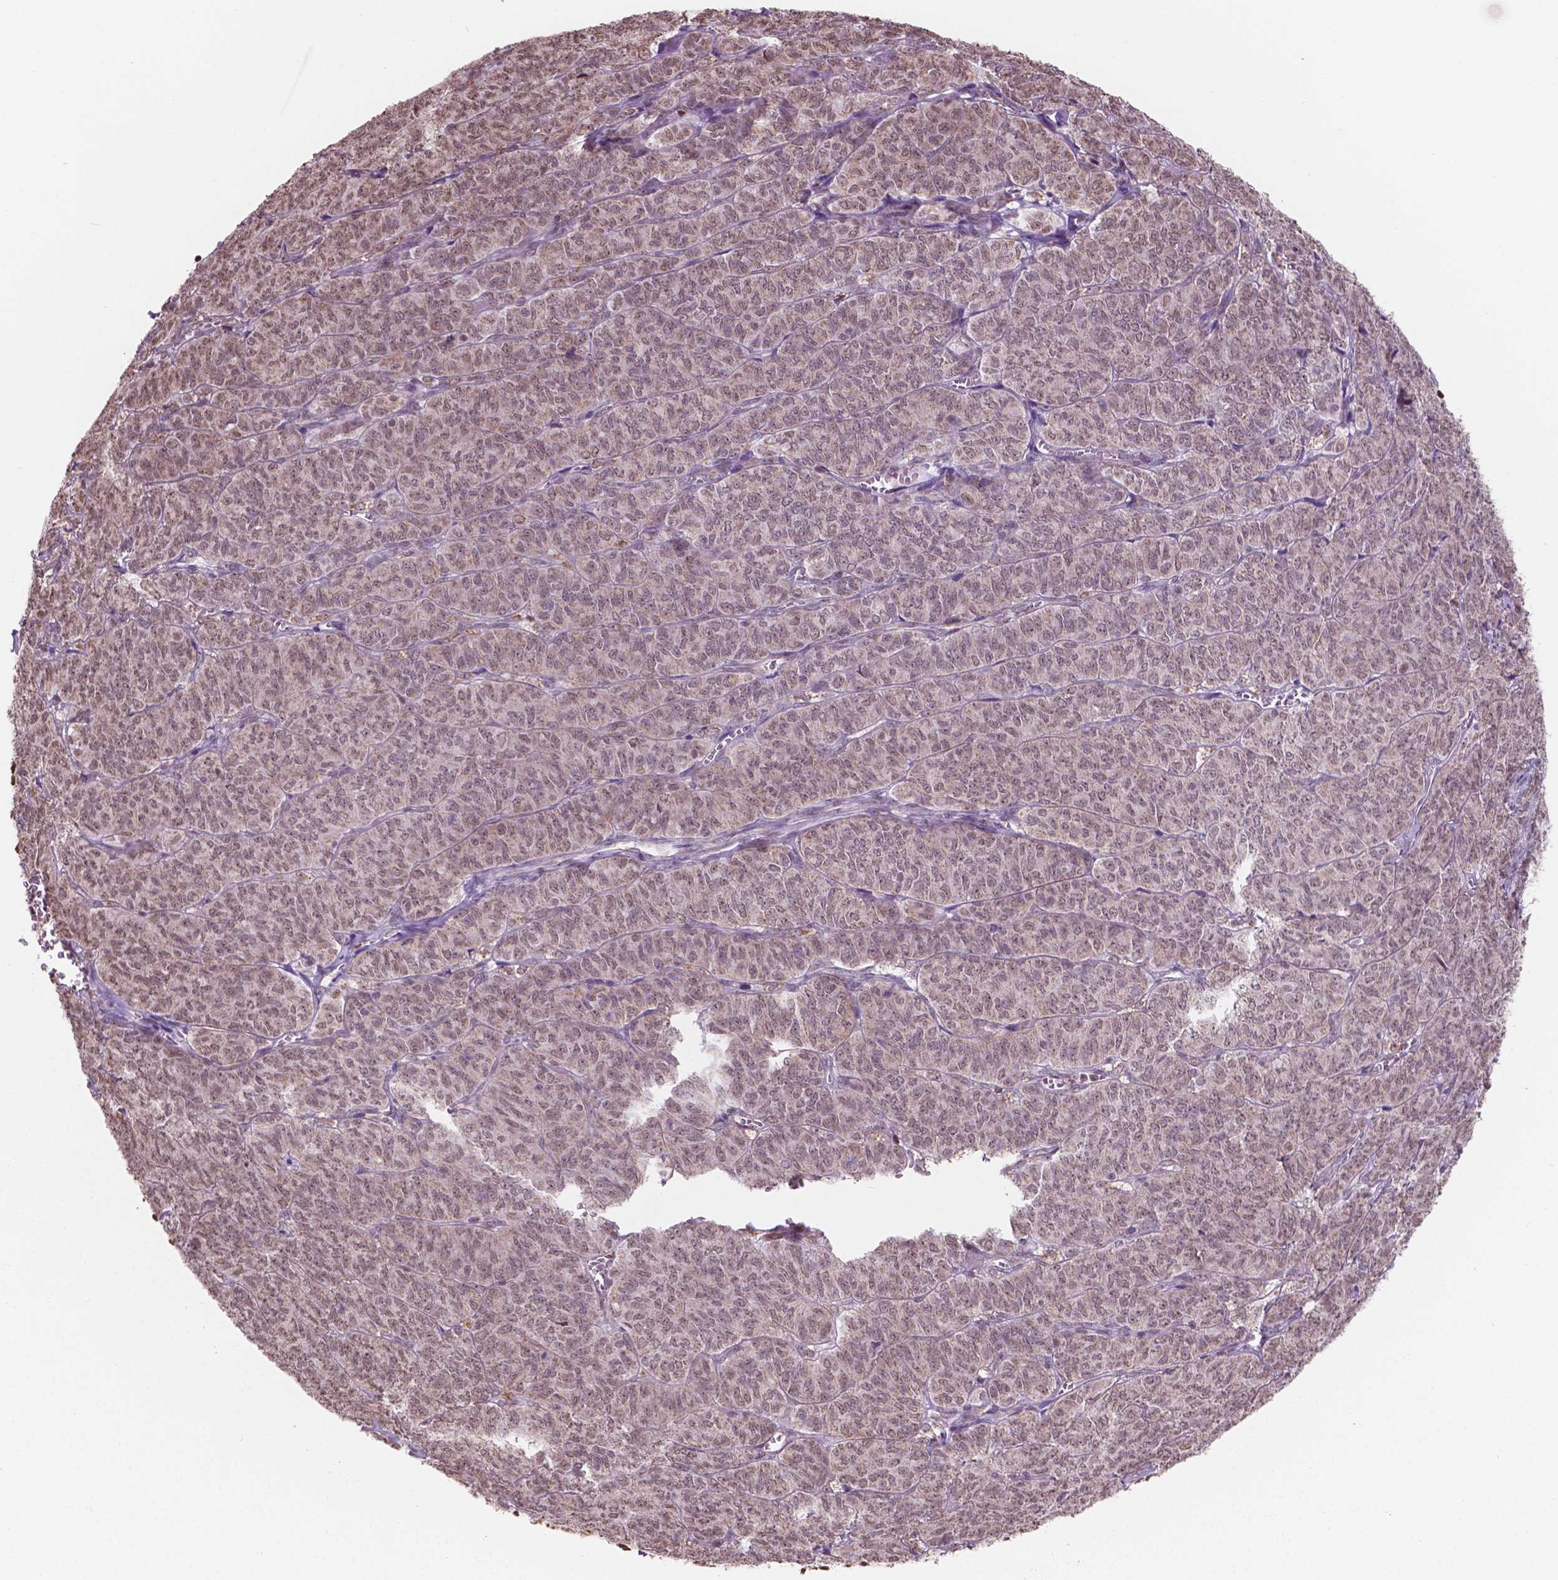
{"staining": {"intensity": "moderate", "quantity": ">75%", "location": "cytoplasmic/membranous,nuclear"}, "tissue": "ovarian cancer", "cell_type": "Tumor cells", "image_type": "cancer", "snomed": [{"axis": "morphology", "description": "Carcinoma, endometroid"}, {"axis": "topography", "description": "Ovary"}], "caption": "Protein staining of ovarian cancer tissue exhibits moderate cytoplasmic/membranous and nuclear staining in approximately >75% of tumor cells. The staining was performed using DAB to visualize the protein expression in brown, while the nuclei were stained in blue with hematoxylin (Magnification: 20x).", "gene": "NDUFA10", "patient": {"sex": "female", "age": 80}}